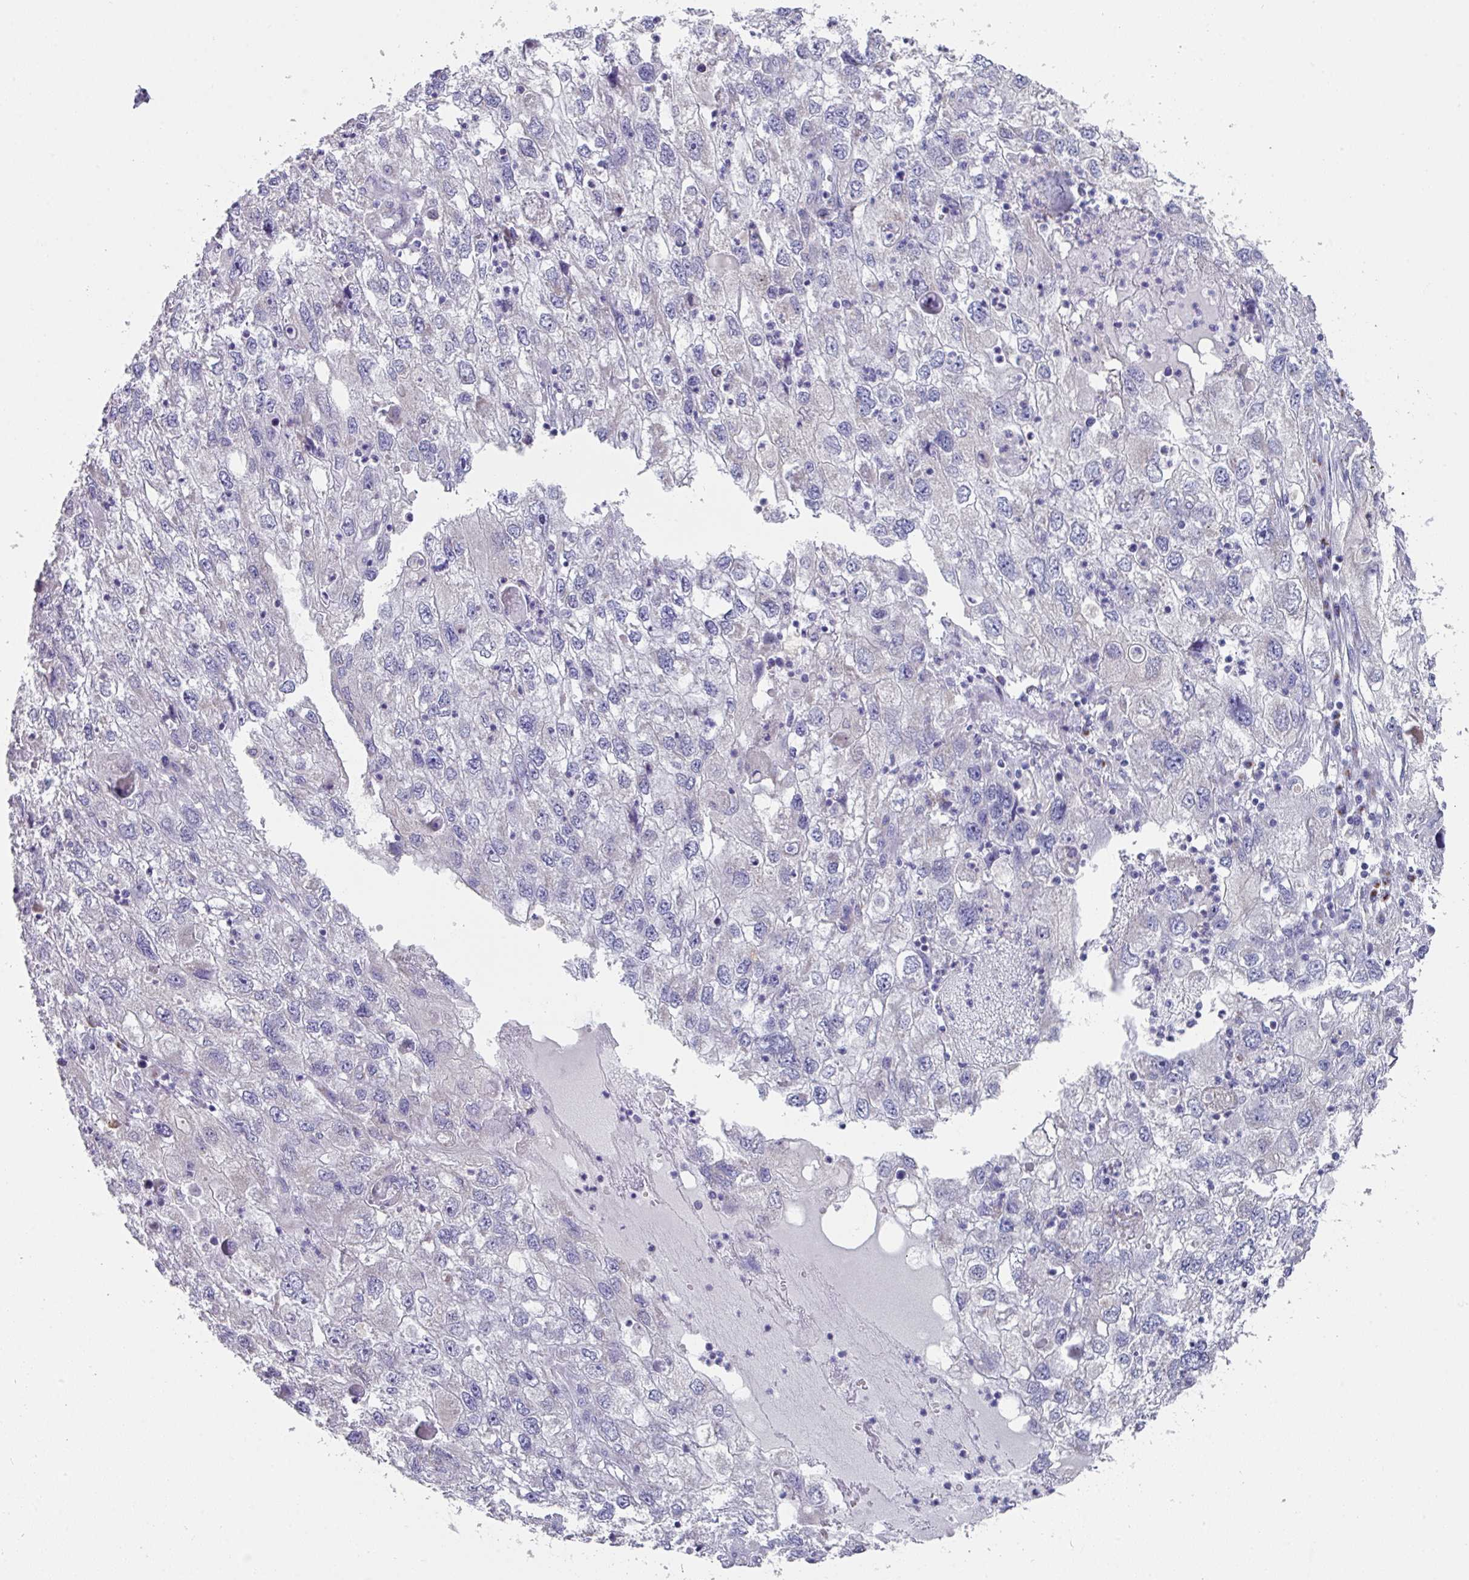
{"staining": {"intensity": "negative", "quantity": "none", "location": "none"}, "tissue": "endometrial cancer", "cell_type": "Tumor cells", "image_type": "cancer", "snomed": [{"axis": "morphology", "description": "Adenocarcinoma, NOS"}, {"axis": "topography", "description": "Endometrium"}], "caption": "The IHC micrograph has no significant positivity in tumor cells of adenocarcinoma (endometrial) tissue.", "gene": "VKORC1L1", "patient": {"sex": "female", "age": 49}}